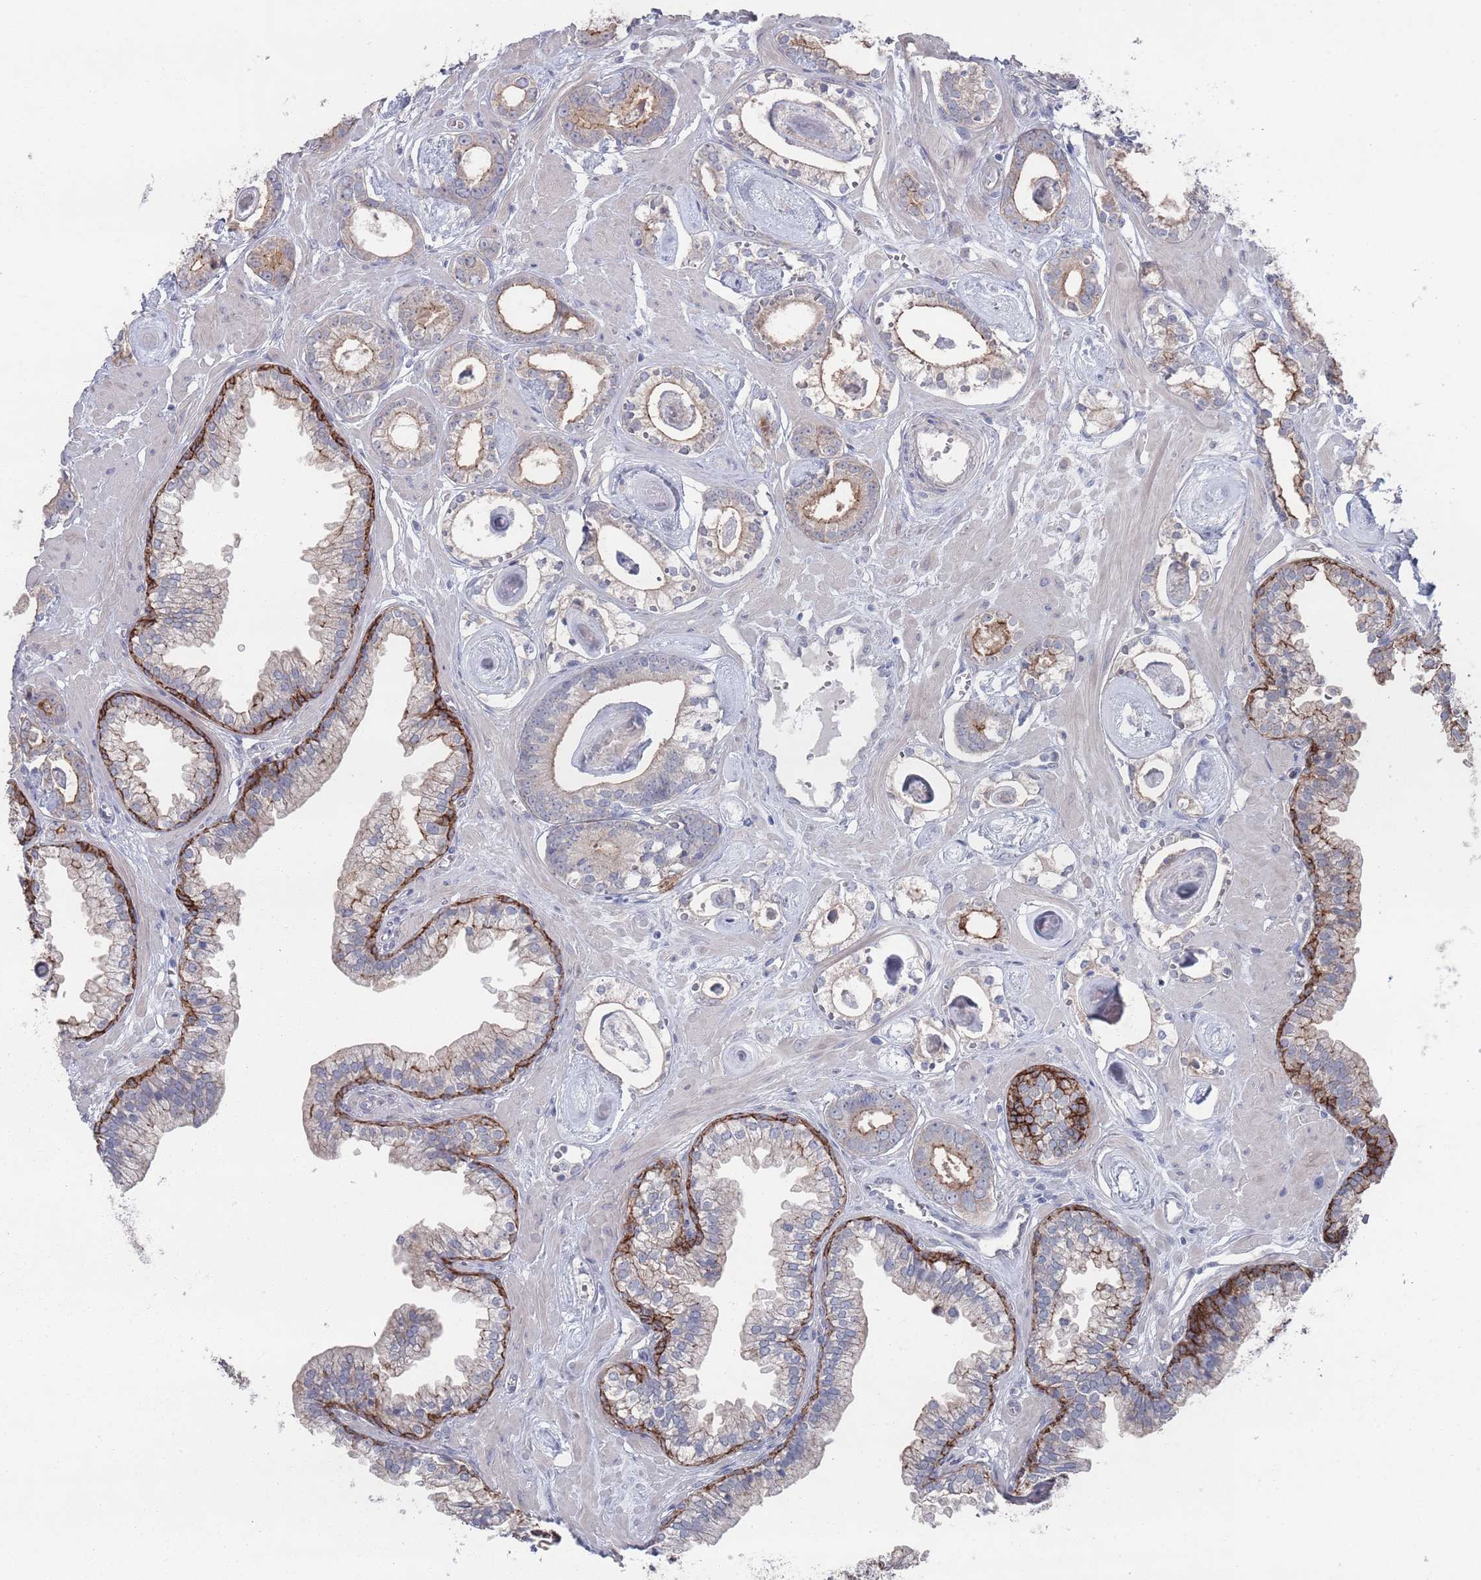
{"staining": {"intensity": "moderate", "quantity": "25%-75%", "location": "cytoplasmic/membranous"}, "tissue": "prostate cancer", "cell_type": "Tumor cells", "image_type": "cancer", "snomed": [{"axis": "morphology", "description": "Adenocarcinoma, Low grade"}, {"axis": "topography", "description": "Prostate"}], "caption": "High-magnification brightfield microscopy of prostate low-grade adenocarcinoma stained with DAB (brown) and counterstained with hematoxylin (blue). tumor cells exhibit moderate cytoplasmic/membranous expression is identified in approximately25%-75% of cells.", "gene": "PROM2", "patient": {"sex": "male", "age": 60}}